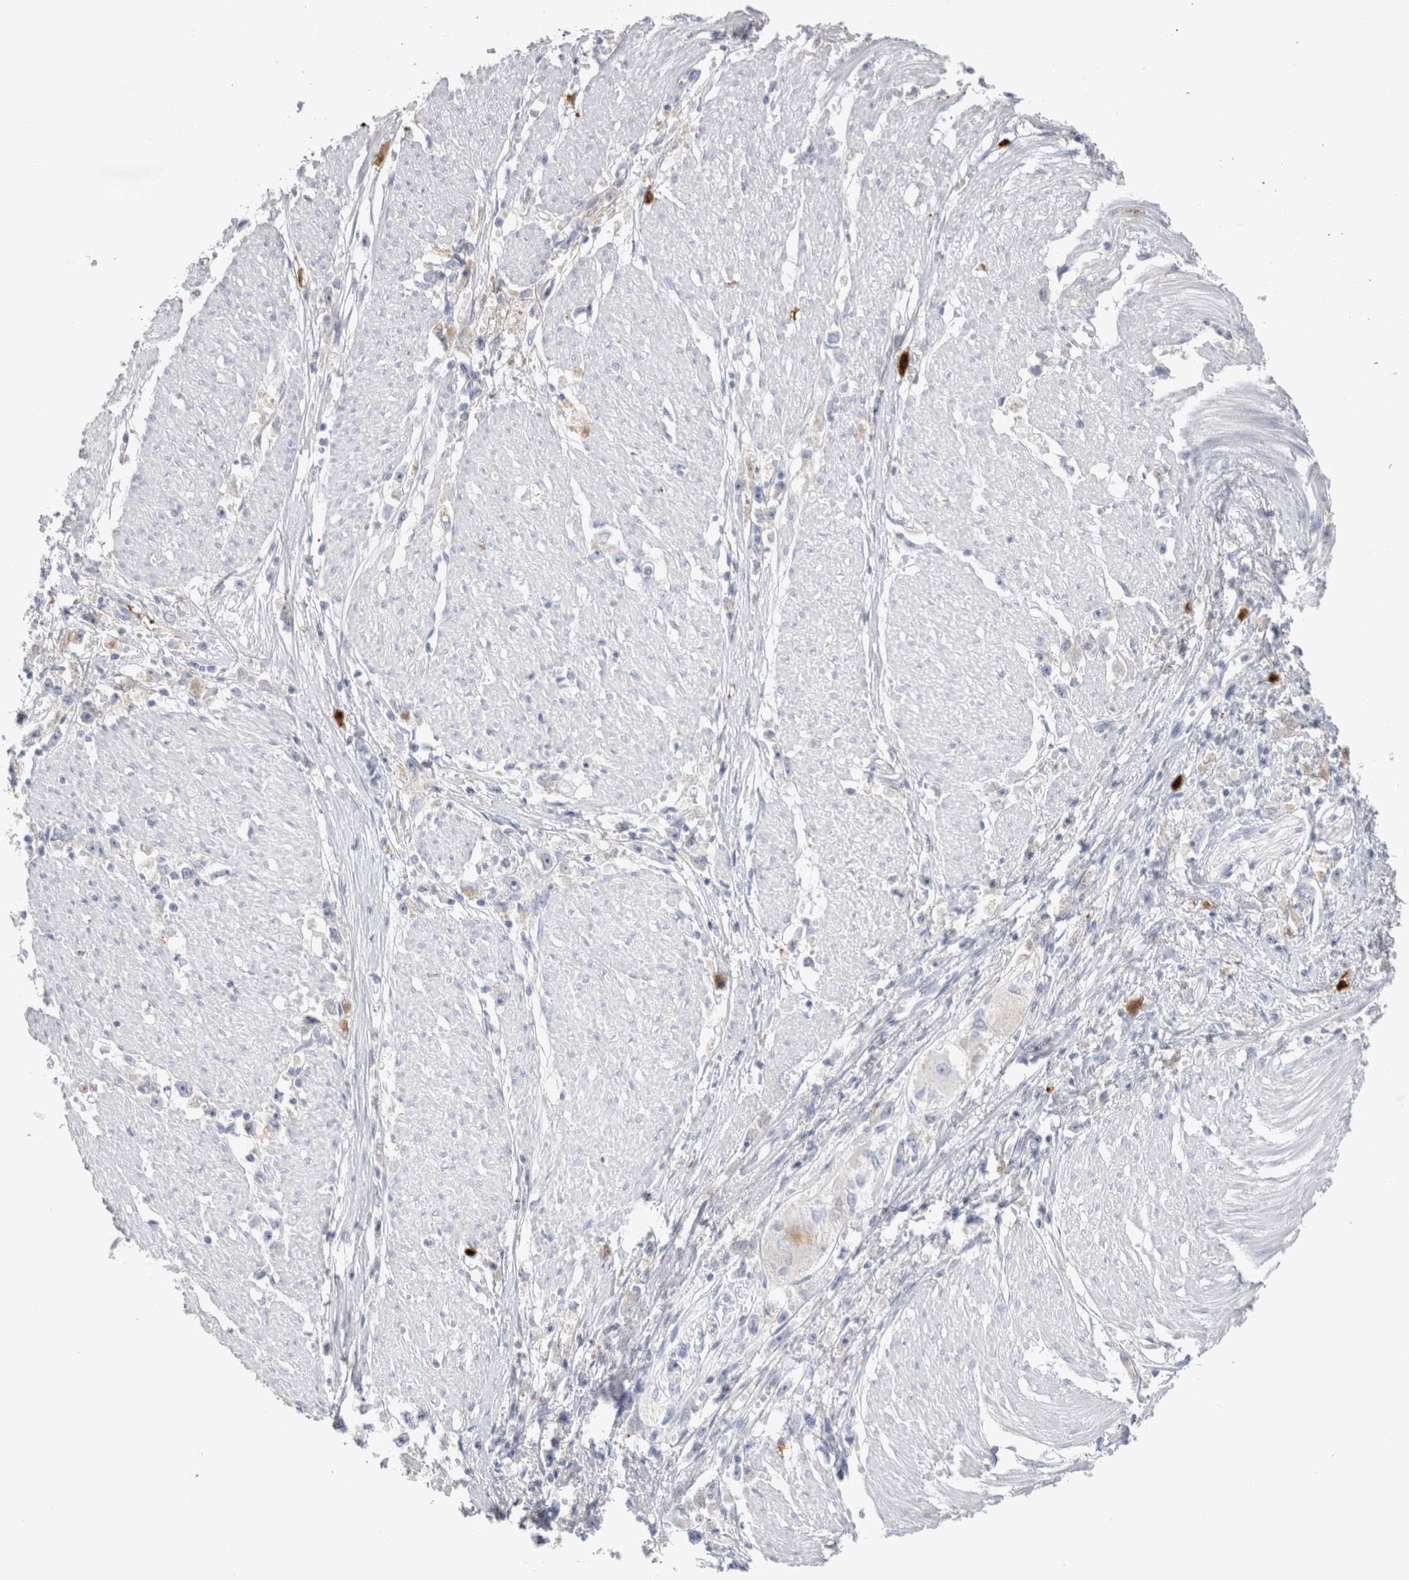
{"staining": {"intensity": "negative", "quantity": "none", "location": "none"}, "tissue": "stomach cancer", "cell_type": "Tumor cells", "image_type": "cancer", "snomed": [{"axis": "morphology", "description": "Adenocarcinoma, NOS"}, {"axis": "topography", "description": "Stomach"}], "caption": "The micrograph displays no staining of tumor cells in stomach cancer. The staining was performed using DAB (3,3'-diaminobenzidine) to visualize the protein expression in brown, while the nuclei were stained in blue with hematoxylin (Magnification: 20x).", "gene": "HPGDS", "patient": {"sex": "female", "age": 59}}